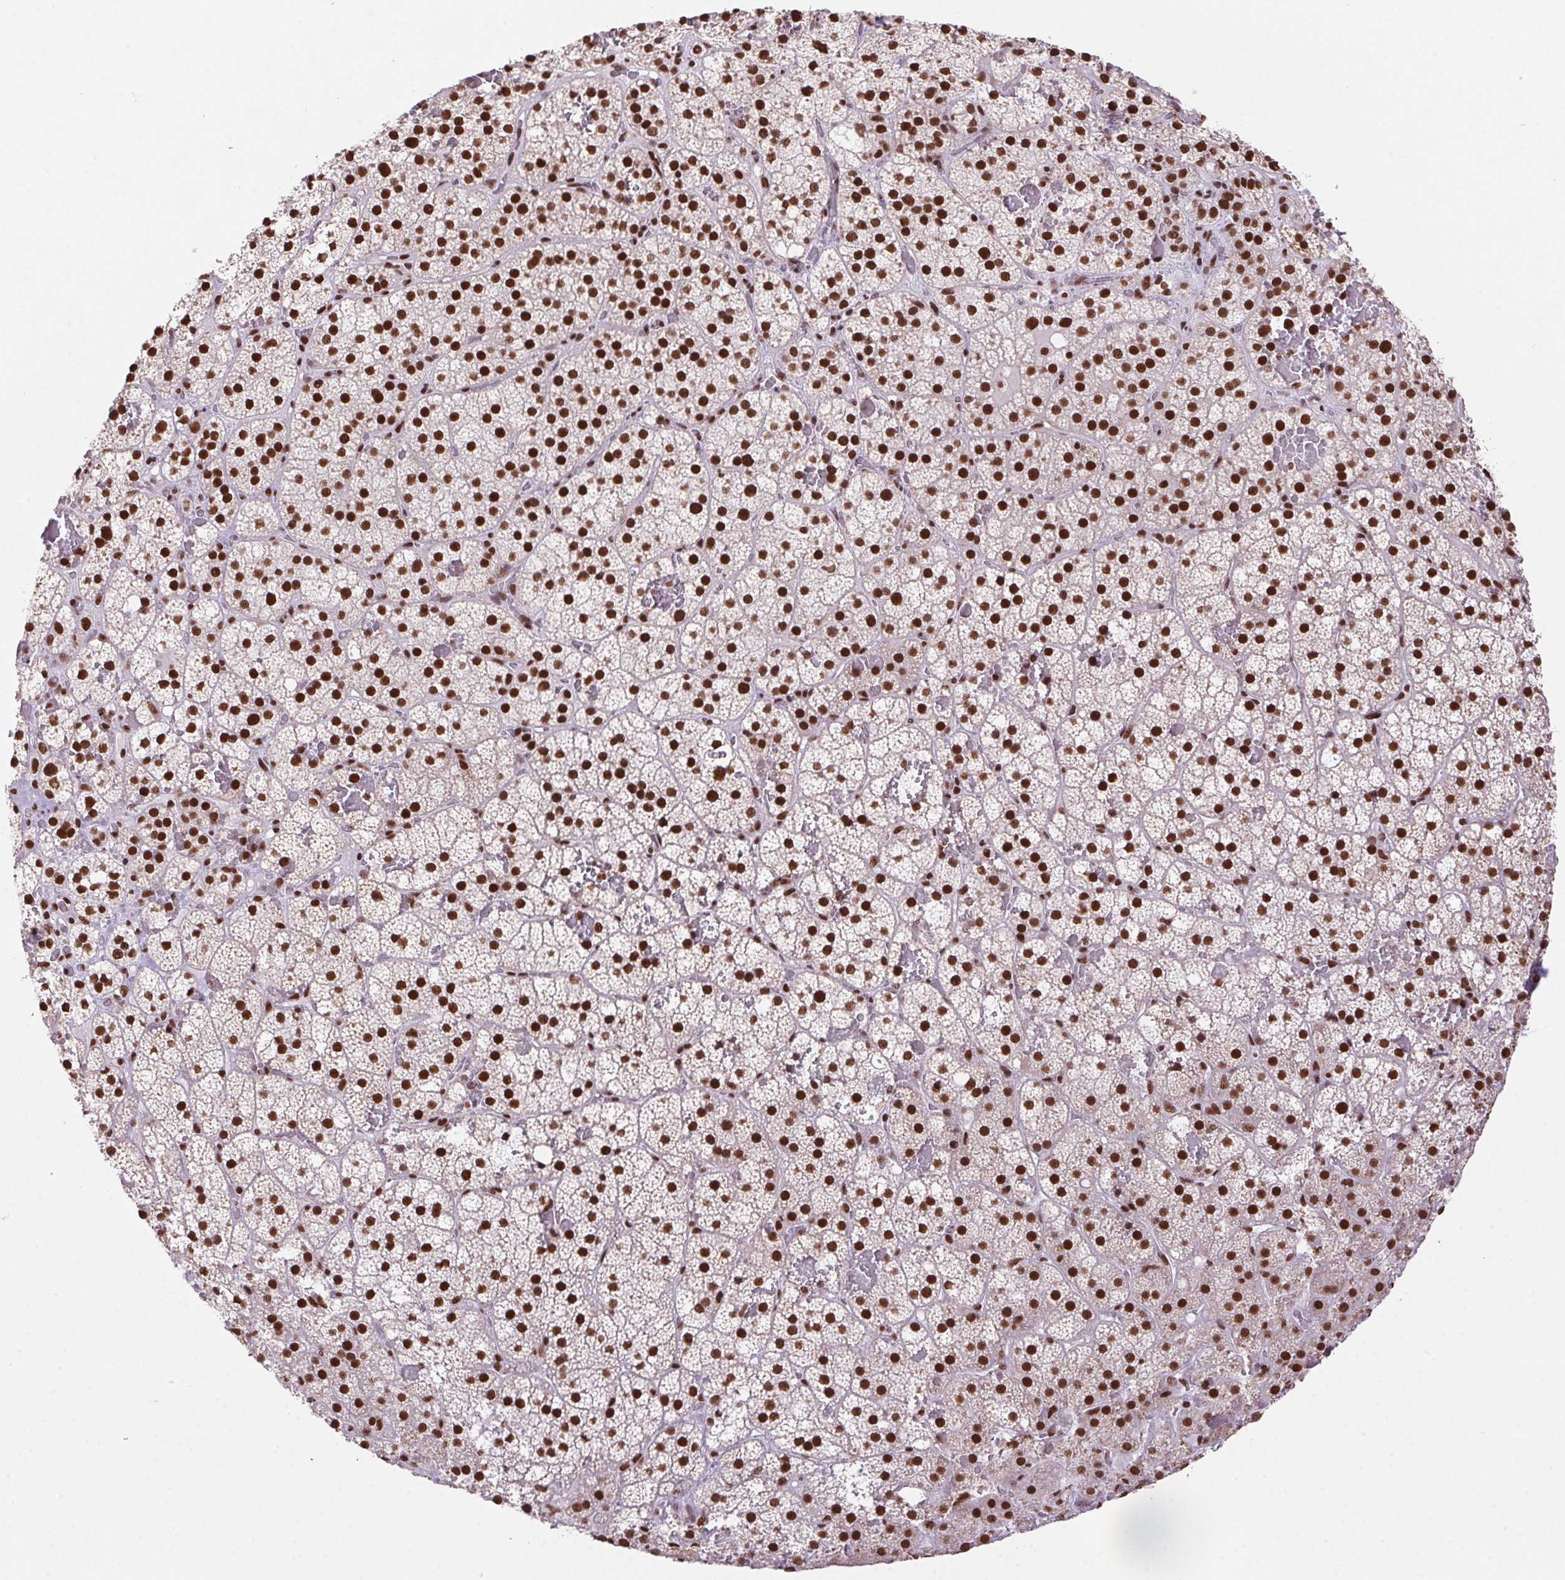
{"staining": {"intensity": "strong", "quantity": ">75%", "location": "cytoplasmic/membranous,nuclear"}, "tissue": "adrenal gland", "cell_type": "Glandular cells", "image_type": "normal", "snomed": [{"axis": "morphology", "description": "Normal tissue, NOS"}, {"axis": "topography", "description": "Adrenal gland"}], "caption": "Benign adrenal gland was stained to show a protein in brown. There is high levels of strong cytoplasmic/membranous,nuclear positivity in about >75% of glandular cells.", "gene": "ZNF207", "patient": {"sex": "male", "age": 53}}